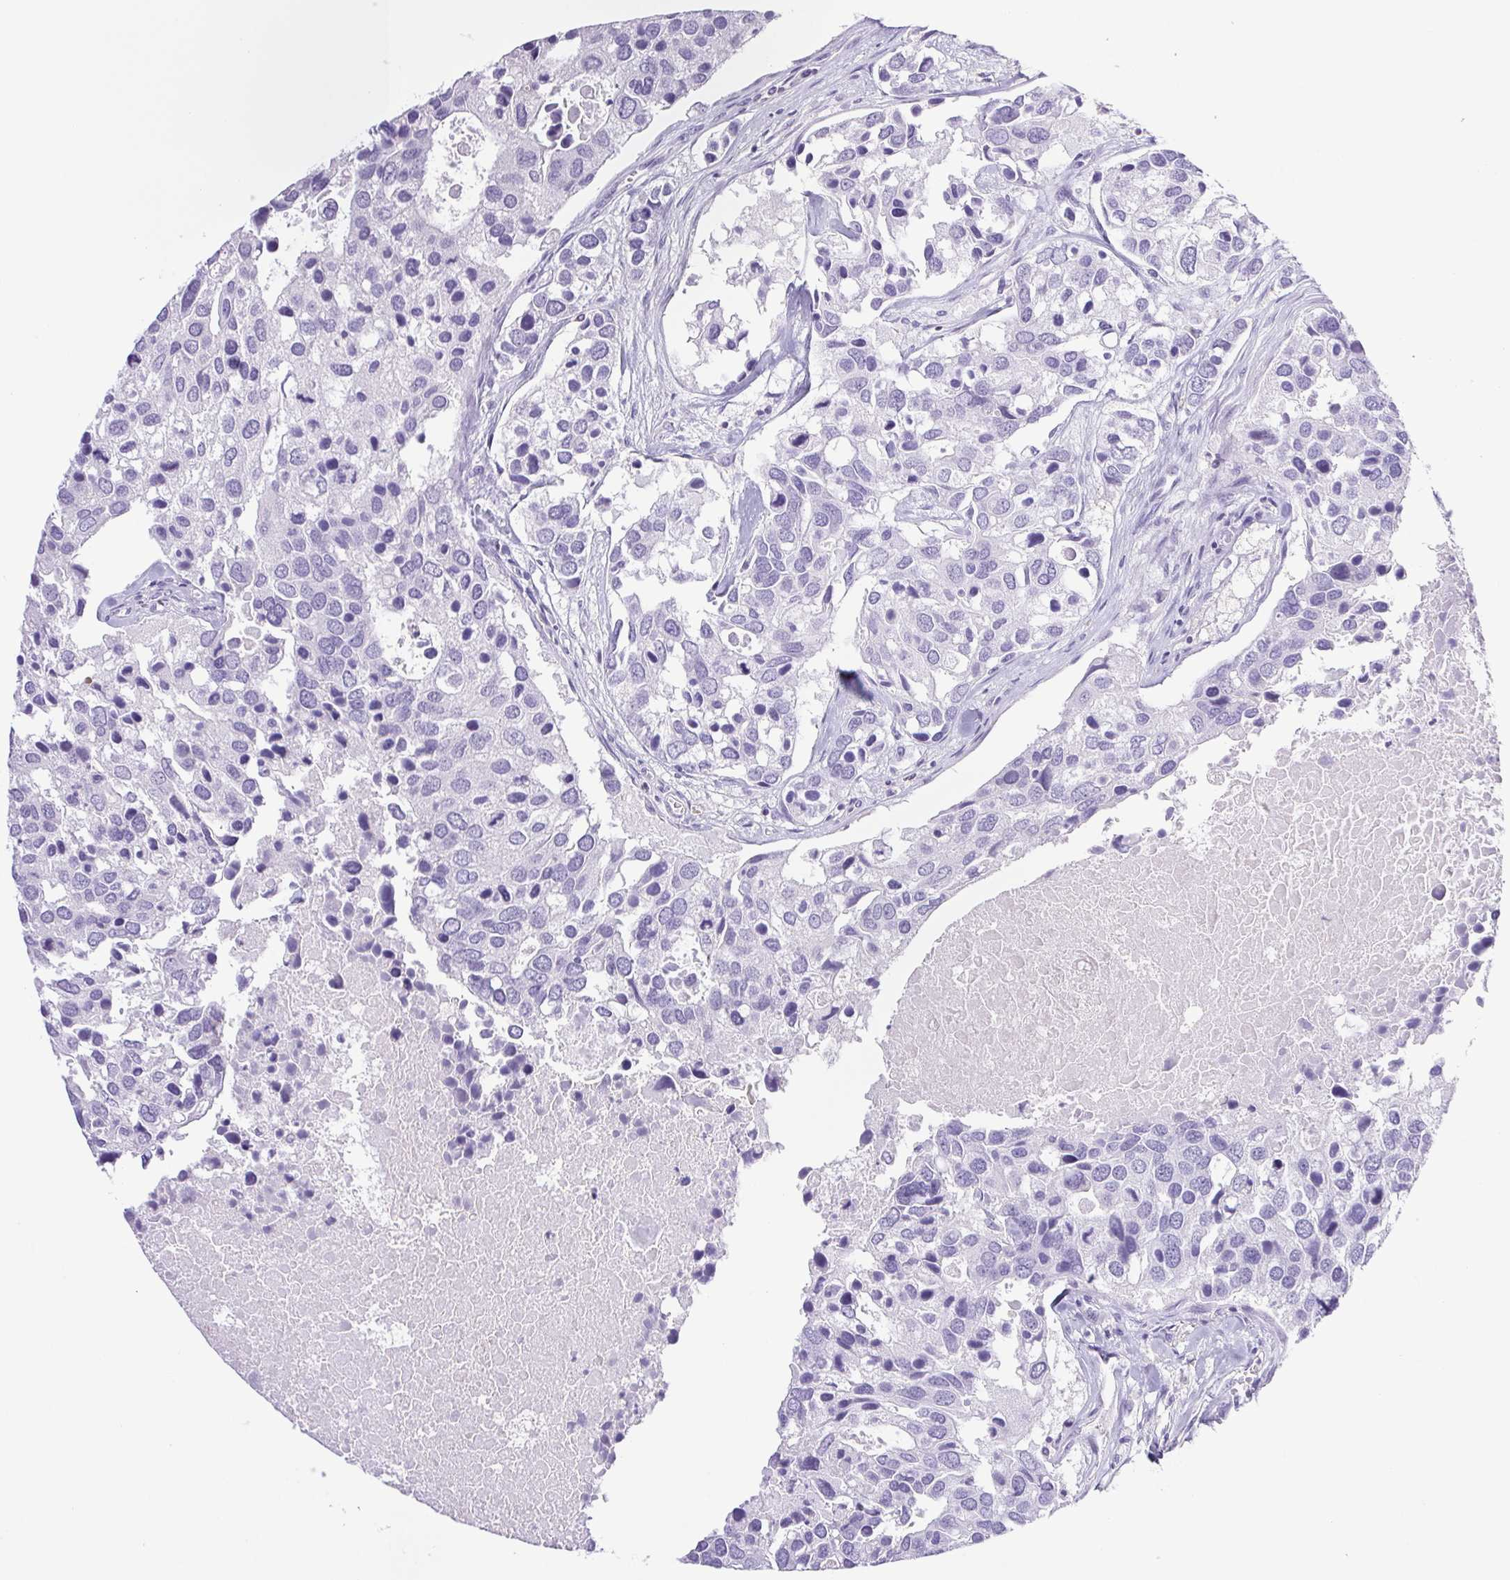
{"staining": {"intensity": "negative", "quantity": "none", "location": "none"}, "tissue": "breast cancer", "cell_type": "Tumor cells", "image_type": "cancer", "snomed": [{"axis": "morphology", "description": "Duct carcinoma"}, {"axis": "topography", "description": "Breast"}], "caption": "This is an immunohistochemistry (IHC) image of breast infiltrating ductal carcinoma. There is no staining in tumor cells.", "gene": "SYNPR", "patient": {"sex": "female", "age": 83}}